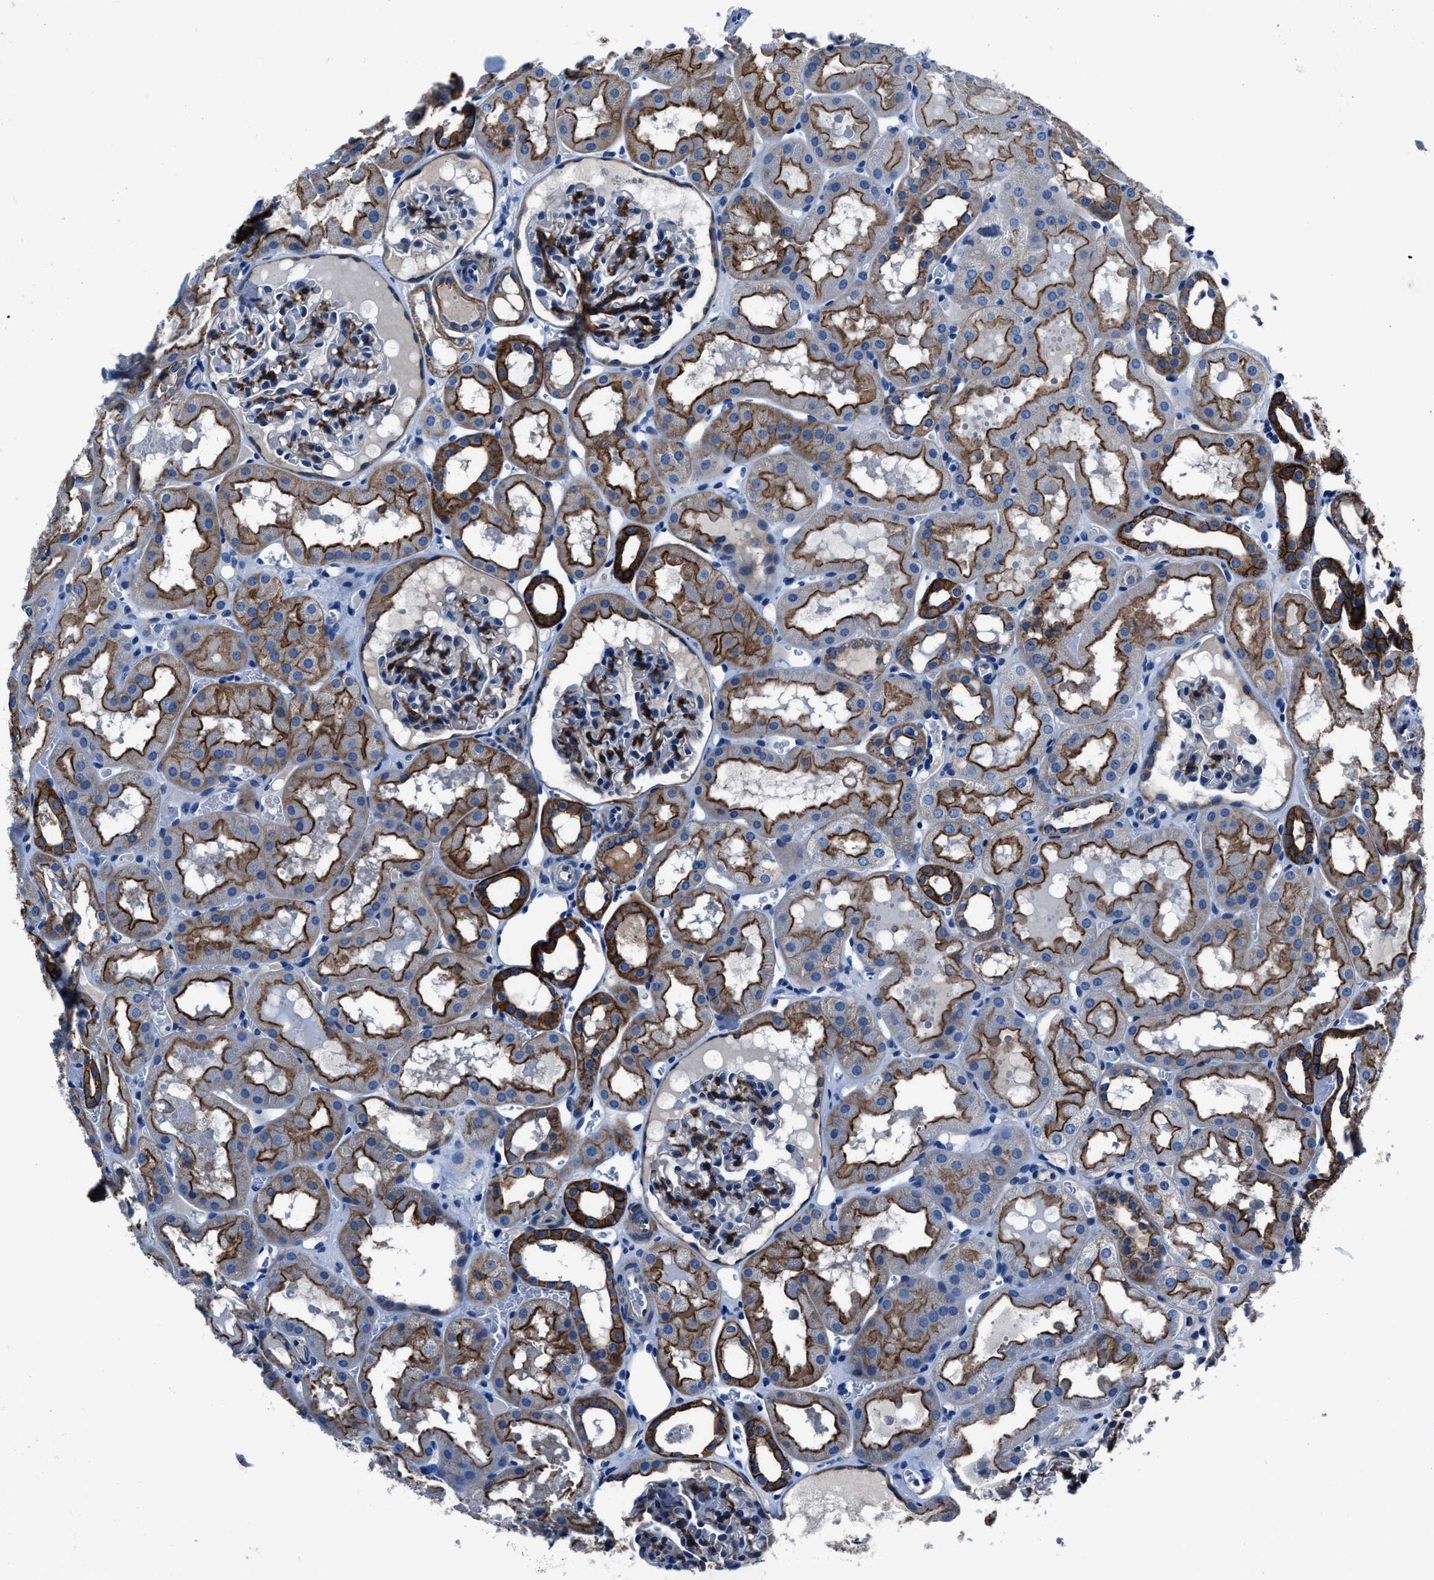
{"staining": {"intensity": "moderate", "quantity": ">75%", "location": "cytoplasmic/membranous"}, "tissue": "kidney", "cell_type": "Cells in glomeruli", "image_type": "normal", "snomed": [{"axis": "morphology", "description": "Normal tissue, NOS"}, {"axis": "topography", "description": "Kidney"}, {"axis": "topography", "description": "Urinary bladder"}], "caption": "Immunohistochemistry micrograph of benign kidney: kidney stained using immunohistochemistry shows medium levels of moderate protein expression localized specifically in the cytoplasmic/membranous of cells in glomeruli, appearing as a cytoplasmic/membranous brown color.", "gene": "LMO7", "patient": {"sex": "male", "age": 16}}